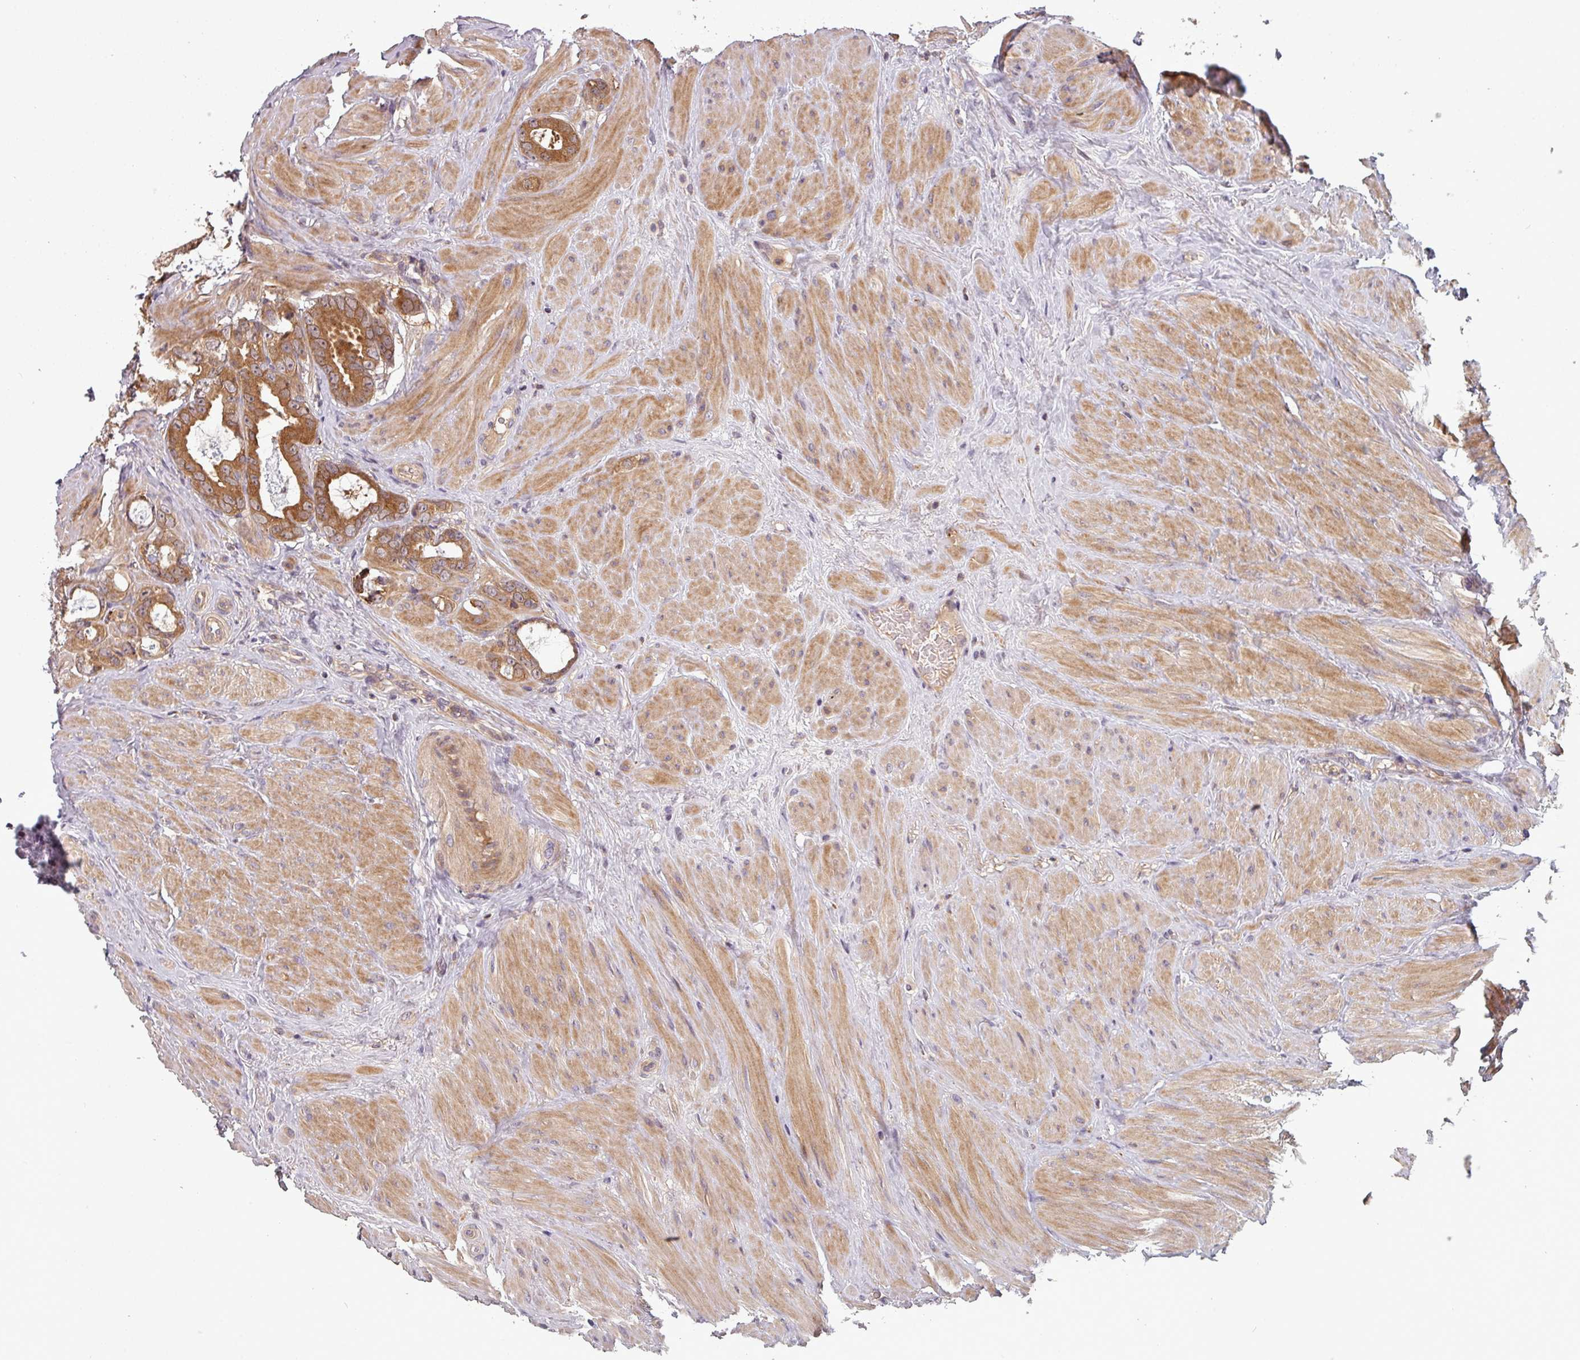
{"staining": {"intensity": "strong", "quantity": ">75%", "location": "cytoplasmic/membranous"}, "tissue": "prostate cancer", "cell_type": "Tumor cells", "image_type": "cancer", "snomed": [{"axis": "morphology", "description": "Adenocarcinoma, Low grade"}, {"axis": "topography", "description": "Prostate"}], "caption": "Immunohistochemical staining of human adenocarcinoma (low-grade) (prostate) displays strong cytoplasmic/membranous protein staining in about >75% of tumor cells.", "gene": "GSKIP", "patient": {"sex": "male", "age": 71}}